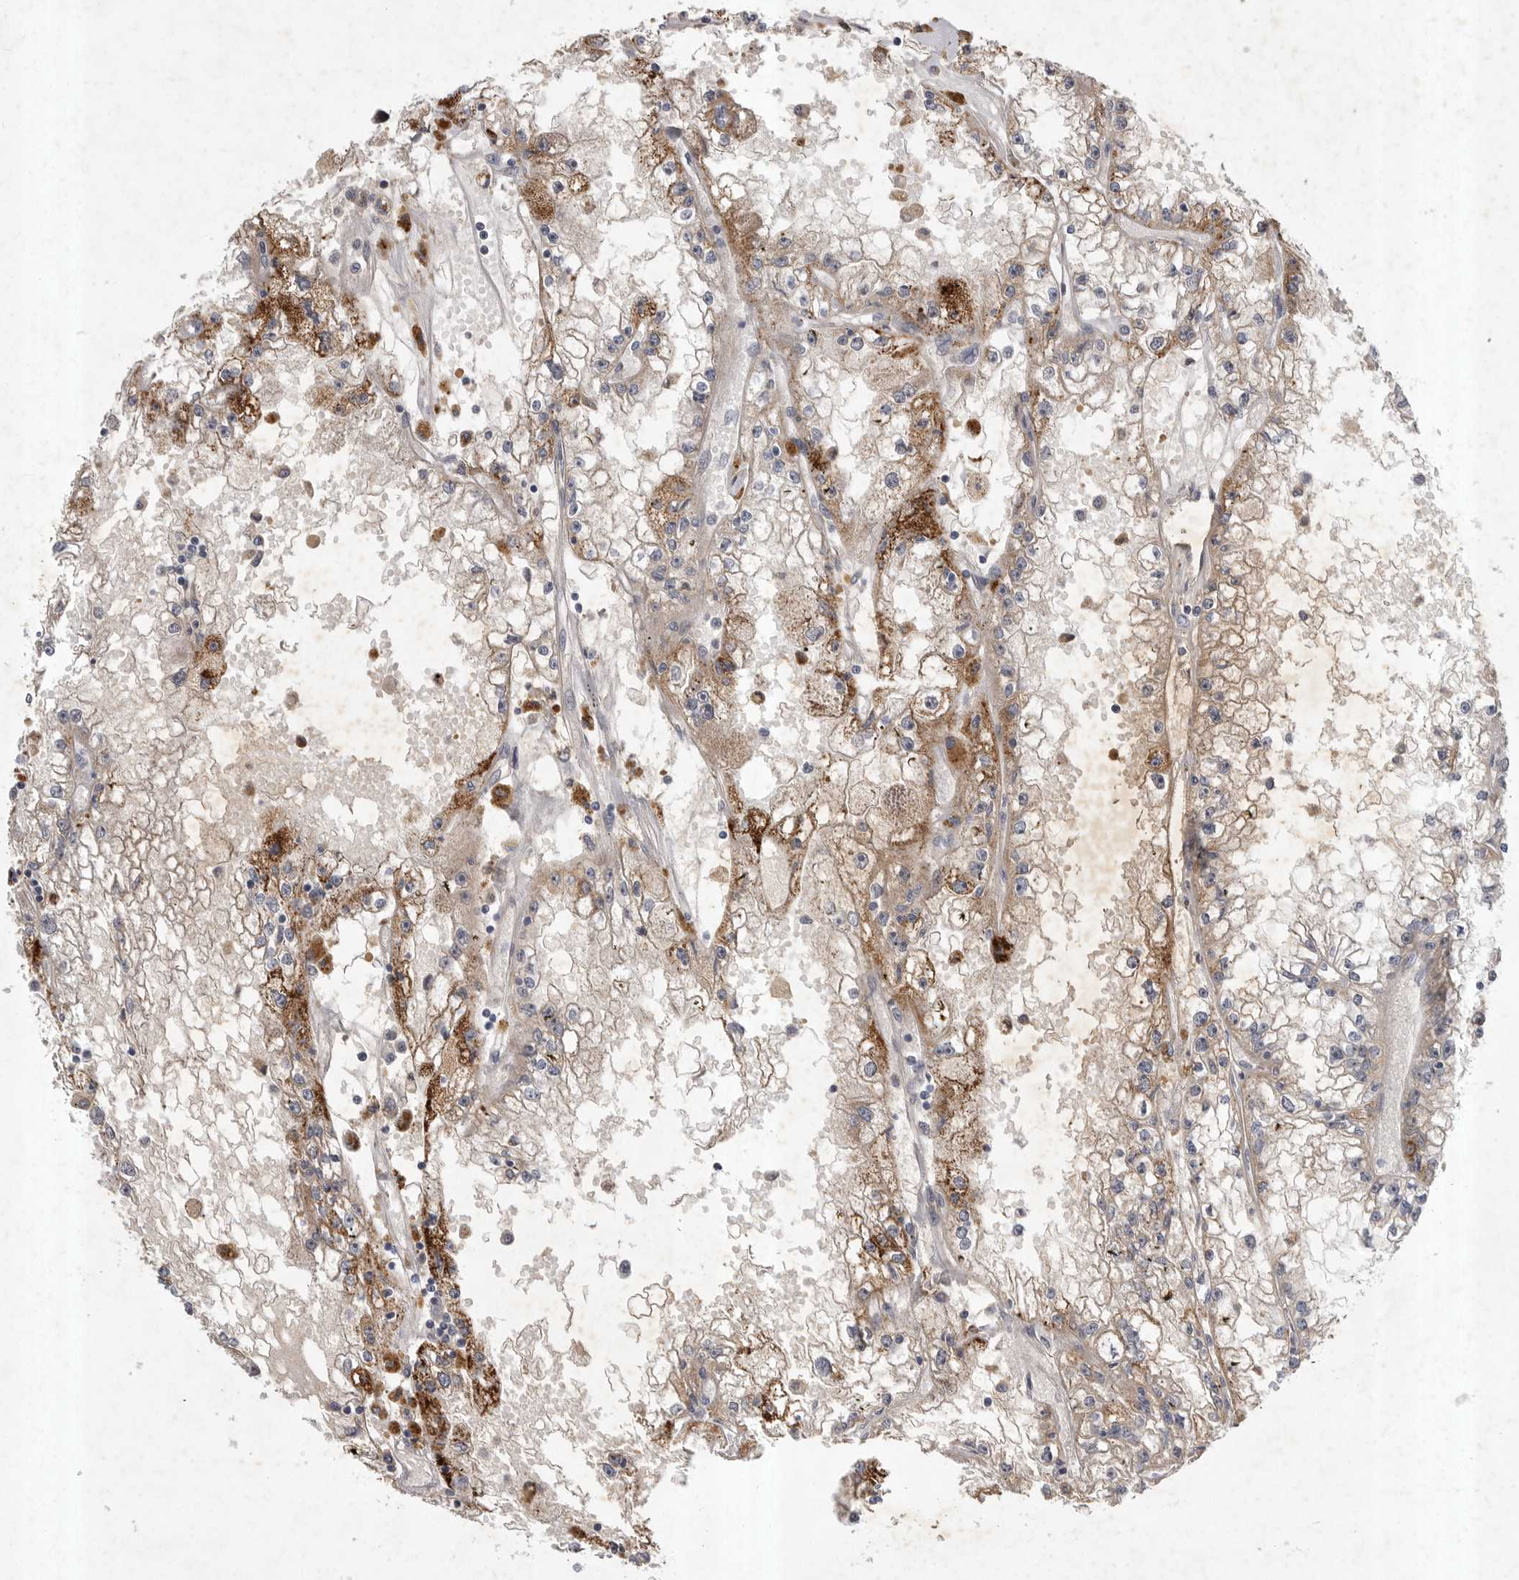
{"staining": {"intensity": "moderate", "quantity": "25%-75%", "location": "cytoplasmic/membranous"}, "tissue": "renal cancer", "cell_type": "Tumor cells", "image_type": "cancer", "snomed": [{"axis": "morphology", "description": "Adenocarcinoma, NOS"}, {"axis": "topography", "description": "Kidney"}], "caption": "This is an image of immunohistochemistry staining of renal adenocarcinoma, which shows moderate positivity in the cytoplasmic/membranous of tumor cells.", "gene": "DHDDS", "patient": {"sex": "male", "age": 56}}